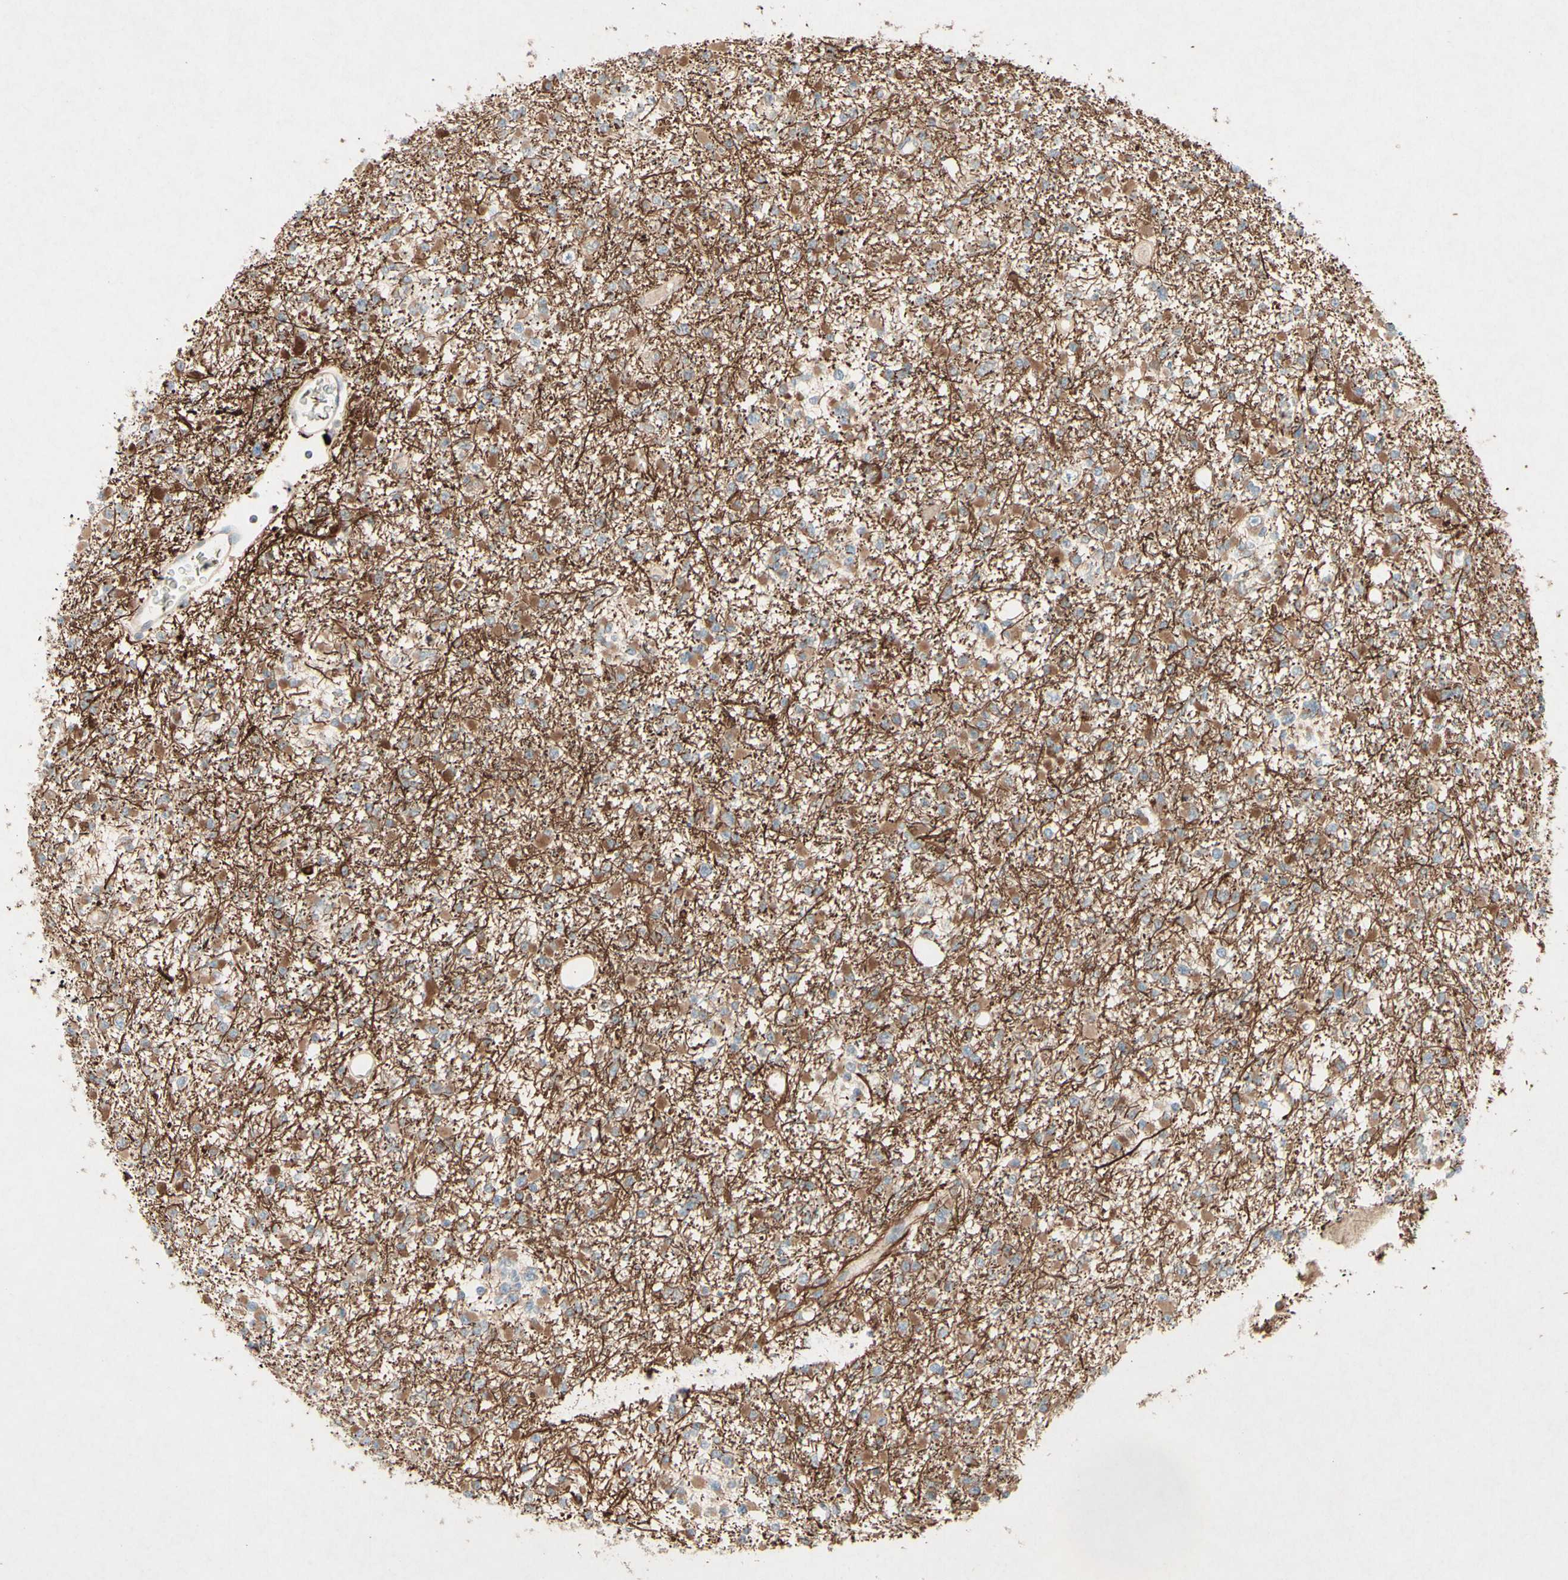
{"staining": {"intensity": "moderate", "quantity": ">75%", "location": "cytoplasmic/membranous"}, "tissue": "glioma", "cell_type": "Tumor cells", "image_type": "cancer", "snomed": [{"axis": "morphology", "description": "Glioma, malignant, Low grade"}, {"axis": "topography", "description": "Brain"}], "caption": "Protein staining shows moderate cytoplasmic/membranous positivity in approximately >75% of tumor cells in malignant glioma (low-grade).", "gene": "MTM1", "patient": {"sex": "female", "age": 22}}